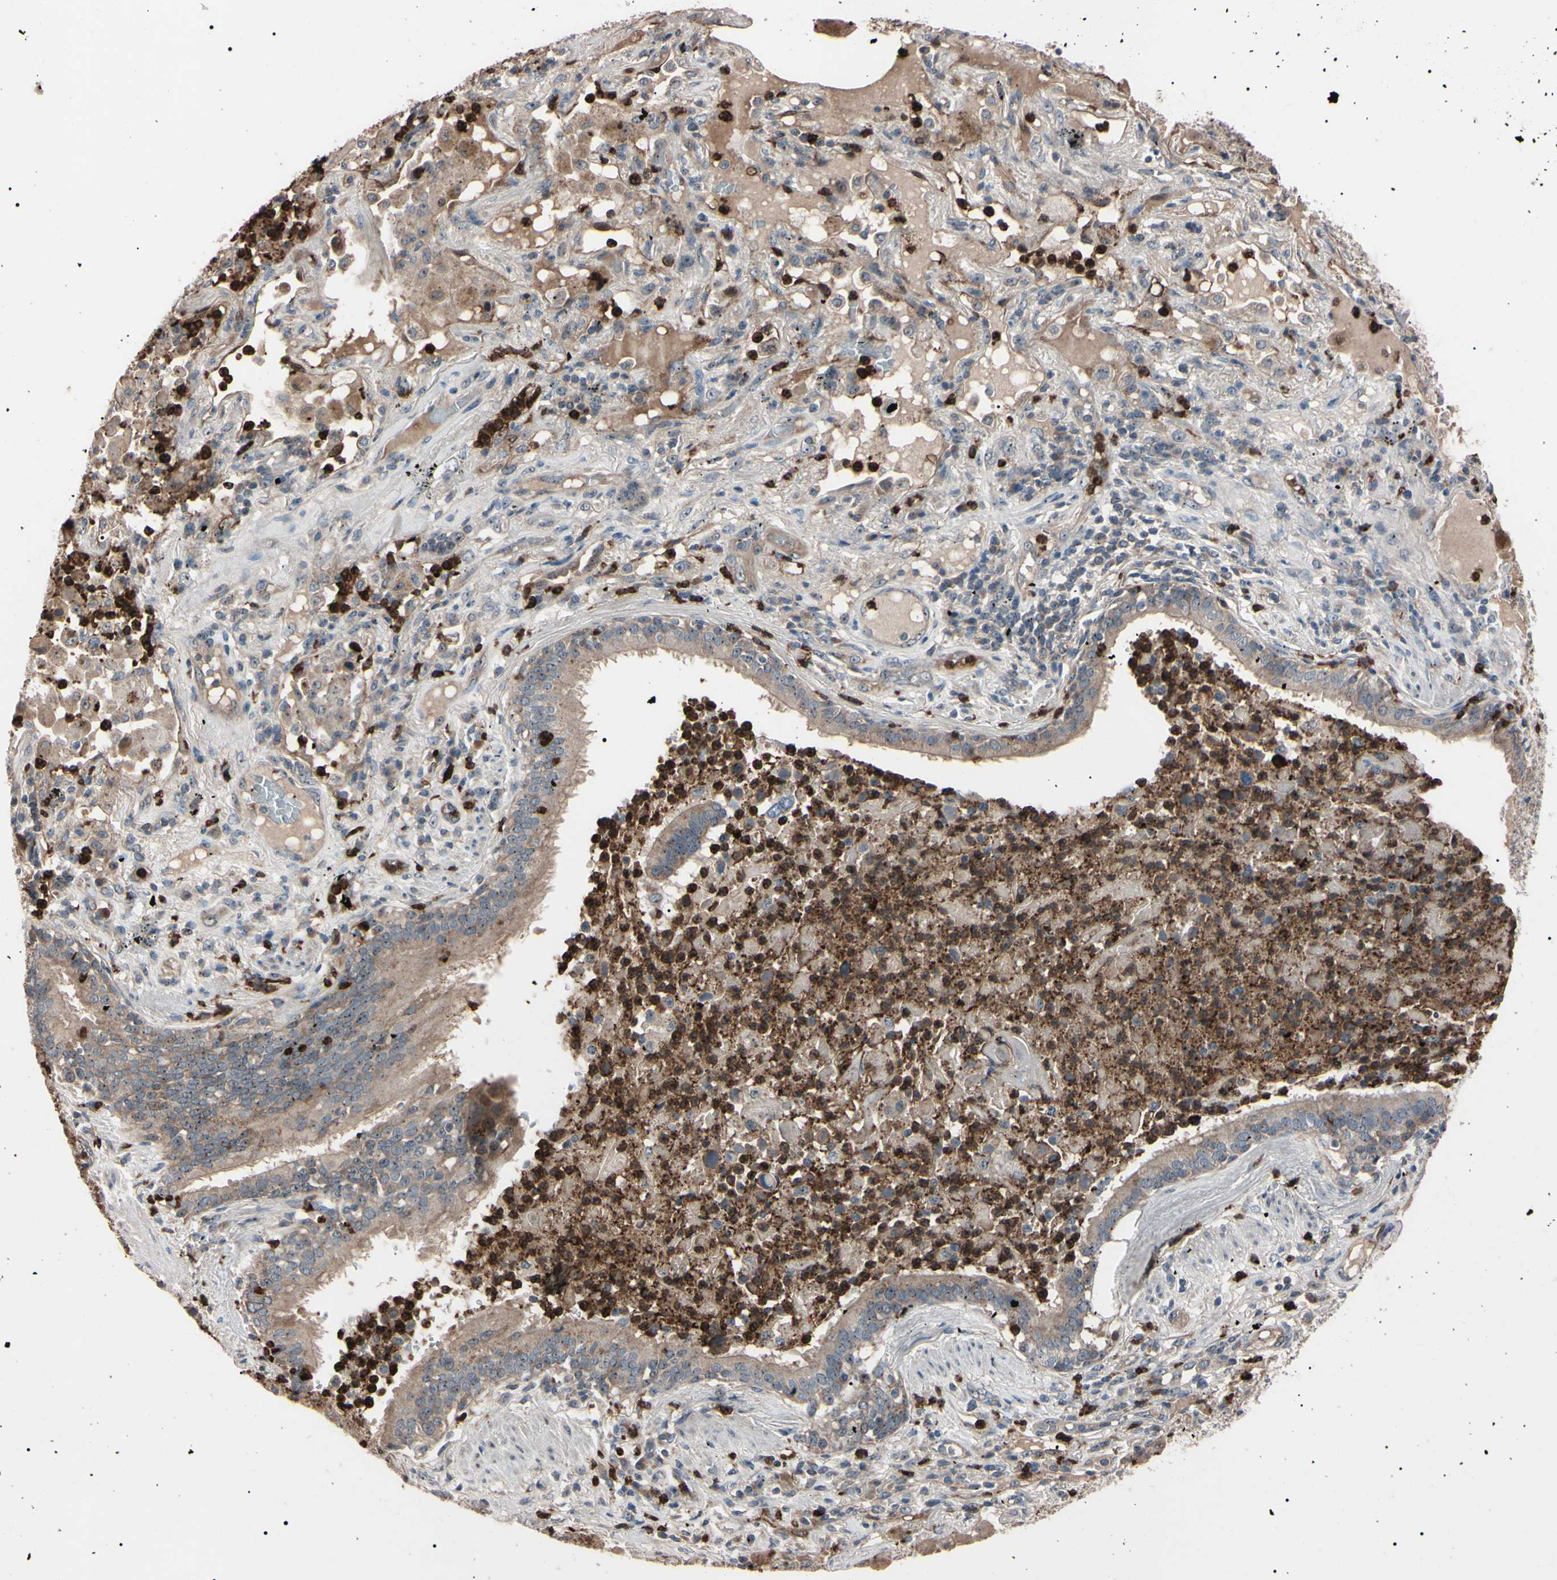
{"staining": {"intensity": "weak", "quantity": "25%-75%", "location": "cytoplasmic/membranous"}, "tissue": "lung cancer", "cell_type": "Tumor cells", "image_type": "cancer", "snomed": [{"axis": "morphology", "description": "Squamous cell carcinoma, NOS"}, {"axis": "topography", "description": "Lung"}], "caption": "Immunohistochemical staining of human lung cancer displays low levels of weak cytoplasmic/membranous protein staining in approximately 25%-75% of tumor cells.", "gene": "TRAF5", "patient": {"sex": "male", "age": 57}}